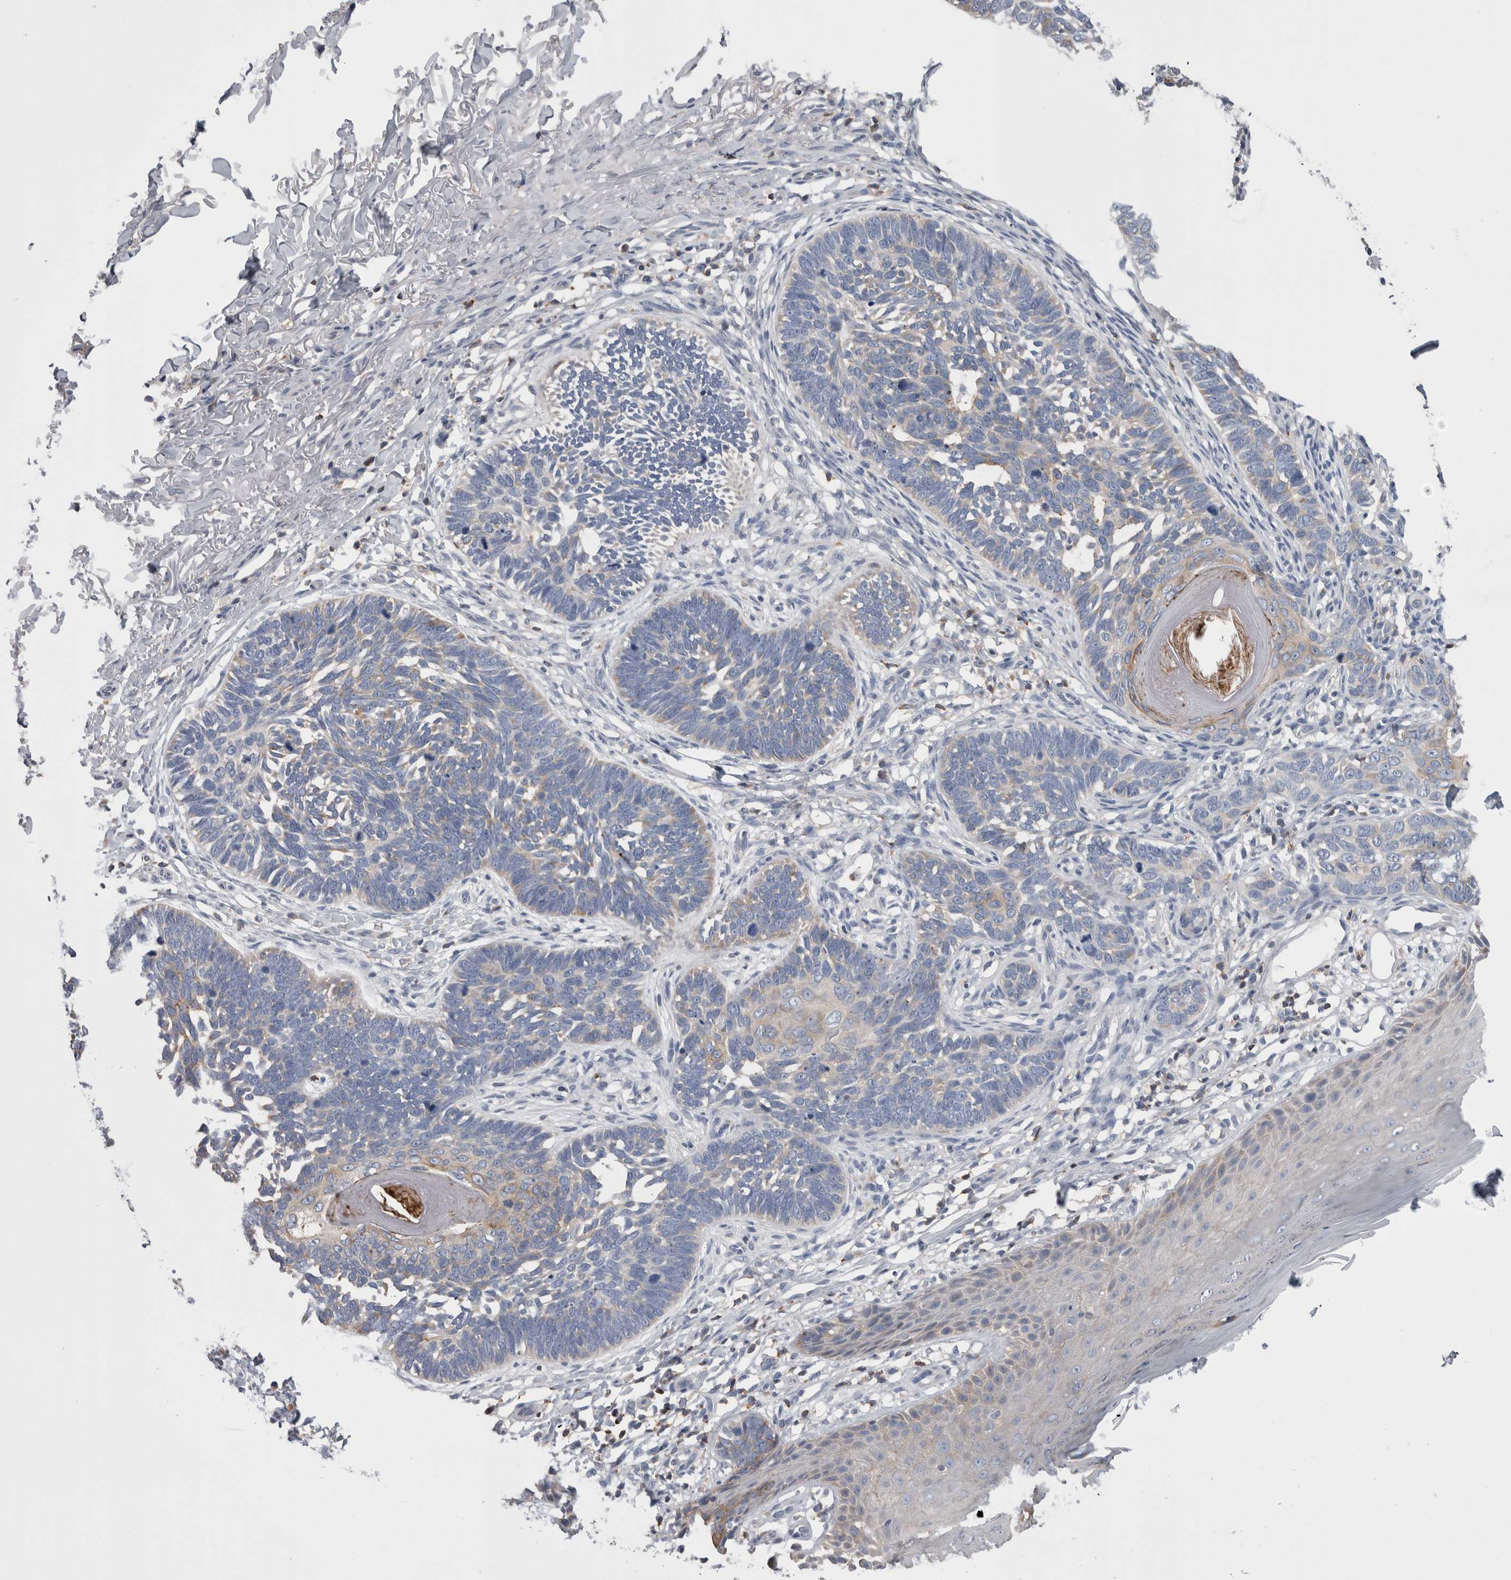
{"staining": {"intensity": "weak", "quantity": "<25%", "location": "cytoplasmic/membranous"}, "tissue": "skin cancer", "cell_type": "Tumor cells", "image_type": "cancer", "snomed": [{"axis": "morphology", "description": "Normal tissue, NOS"}, {"axis": "morphology", "description": "Basal cell carcinoma"}, {"axis": "topography", "description": "Skin"}], "caption": "Immunohistochemistry (IHC) of human skin basal cell carcinoma reveals no positivity in tumor cells.", "gene": "DCTN6", "patient": {"sex": "male", "age": 77}}